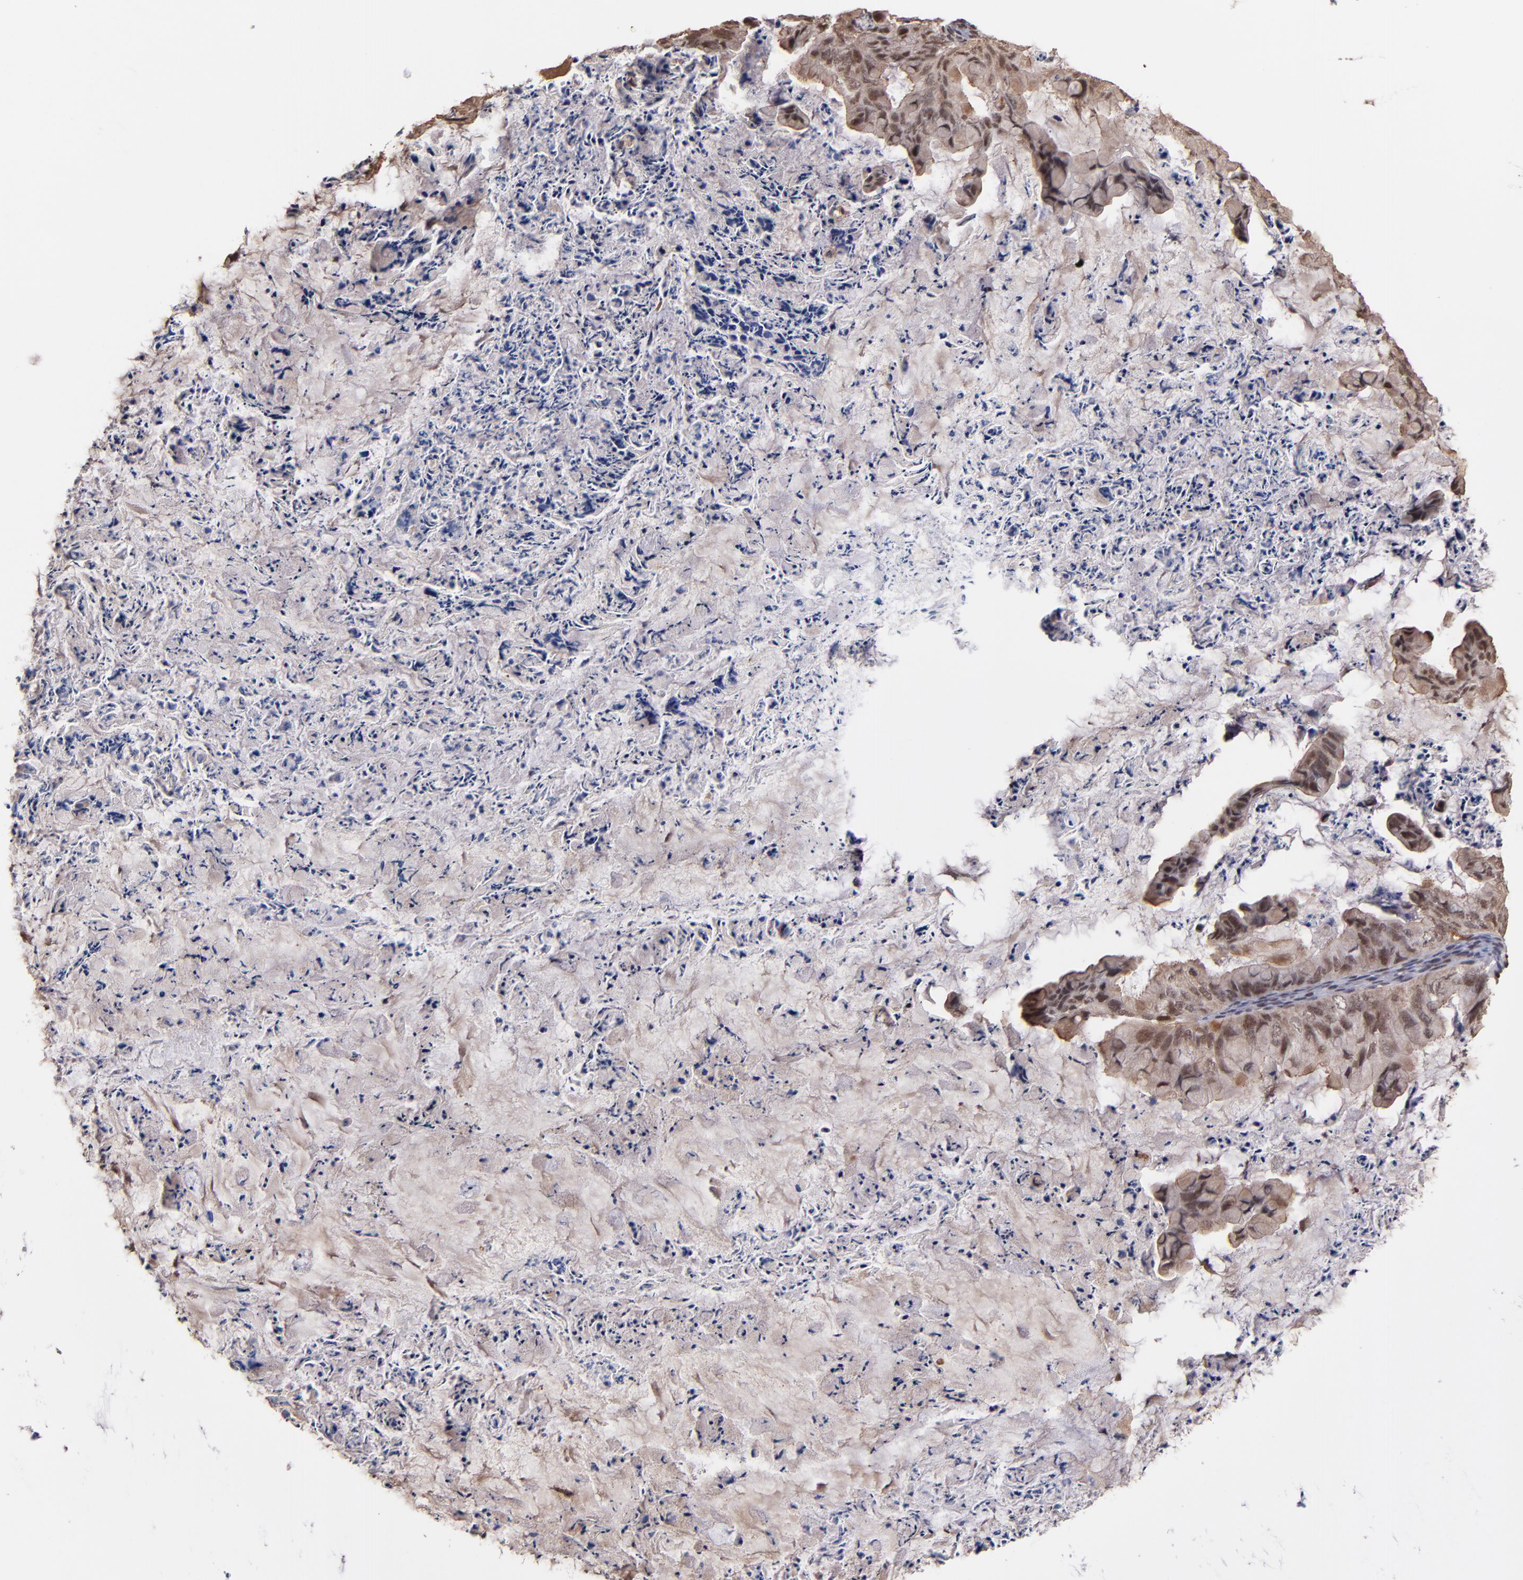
{"staining": {"intensity": "moderate", "quantity": "25%-75%", "location": "nuclear"}, "tissue": "ovarian cancer", "cell_type": "Tumor cells", "image_type": "cancer", "snomed": [{"axis": "morphology", "description": "Cystadenocarcinoma, mucinous, NOS"}, {"axis": "topography", "description": "Ovary"}], "caption": "Immunohistochemical staining of human ovarian mucinous cystadenocarcinoma reveals moderate nuclear protein staining in approximately 25%-75% of tumor cells.", "gene": "TERF2", "patient": {"sex": "female", "age": 36}}